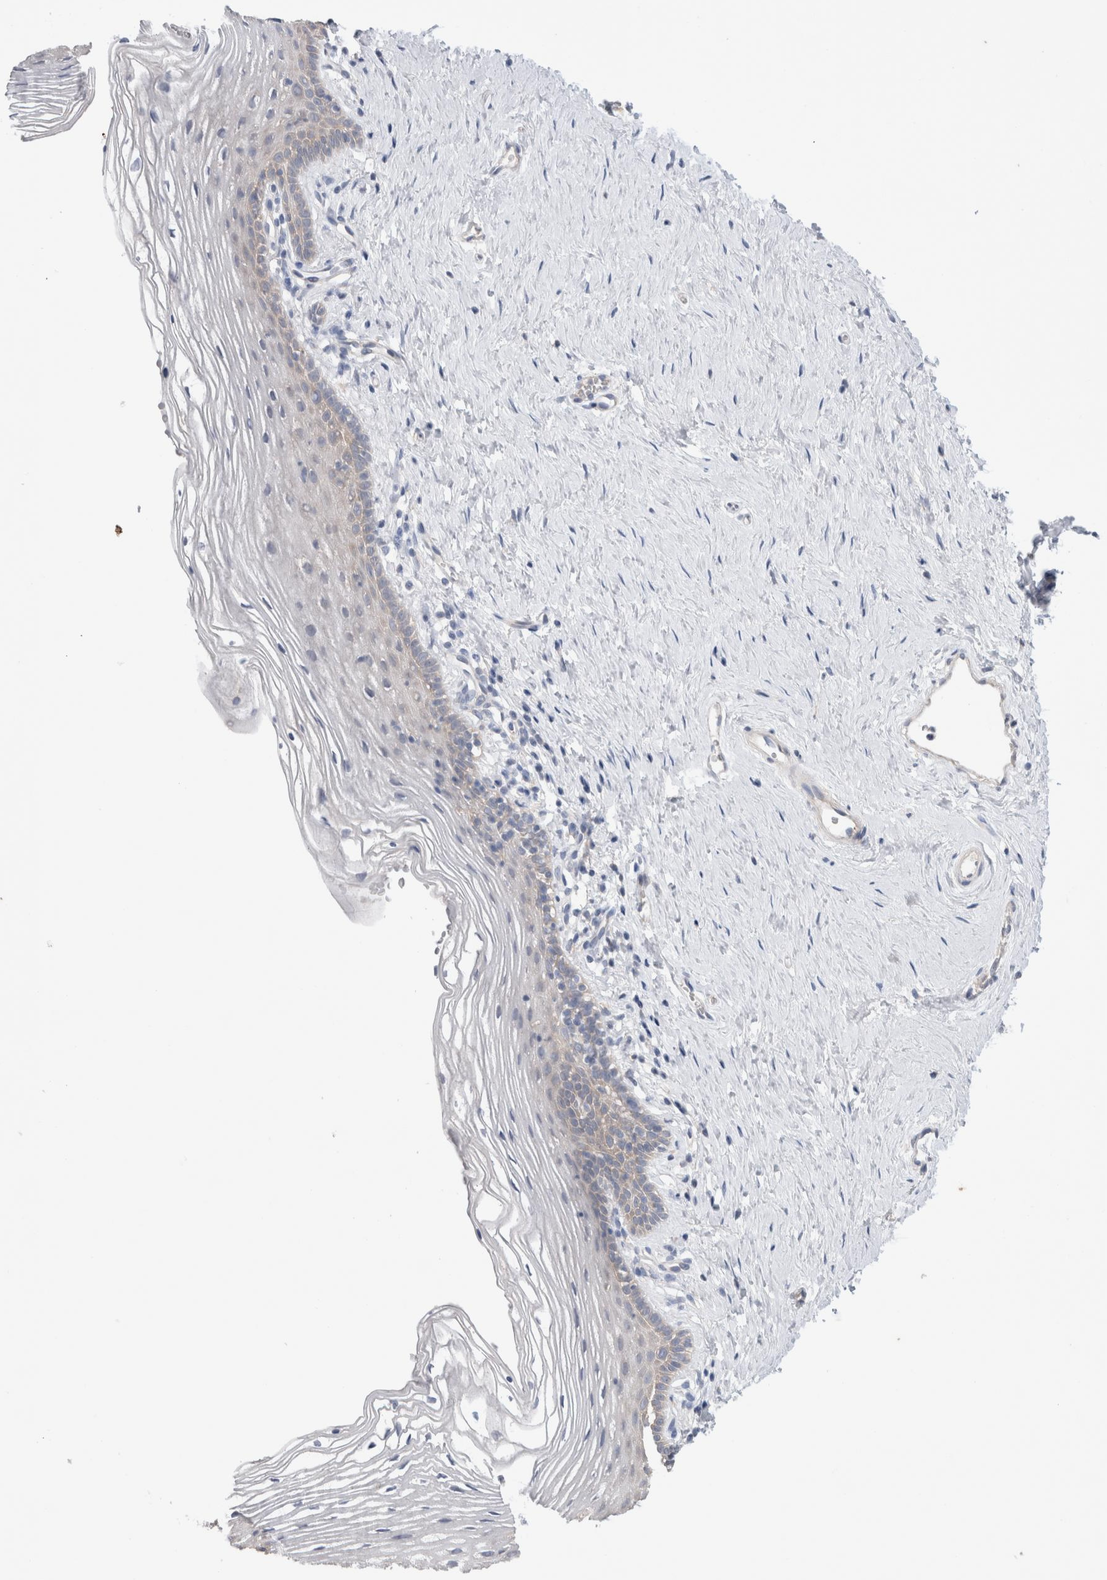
{"staining": {"intensity": "negative", "quantity": "none", "location": "none"}, "tissue": "vagina", "cell_type": "Squamous epithelial cells", "image_type": "normal", "snomed": [{"axis": "morphology", "description": "Normal tissue, NOS"}, {"axis": "topography", "description": "Vagina"}], "caption": "A high-resolution micrograph shows IHC staining of benign vagina, which demonstrates no significant expression in squamous epithelial cells.", "gene": "IFT74", "patient": {"sex": "female", "age": 32}}